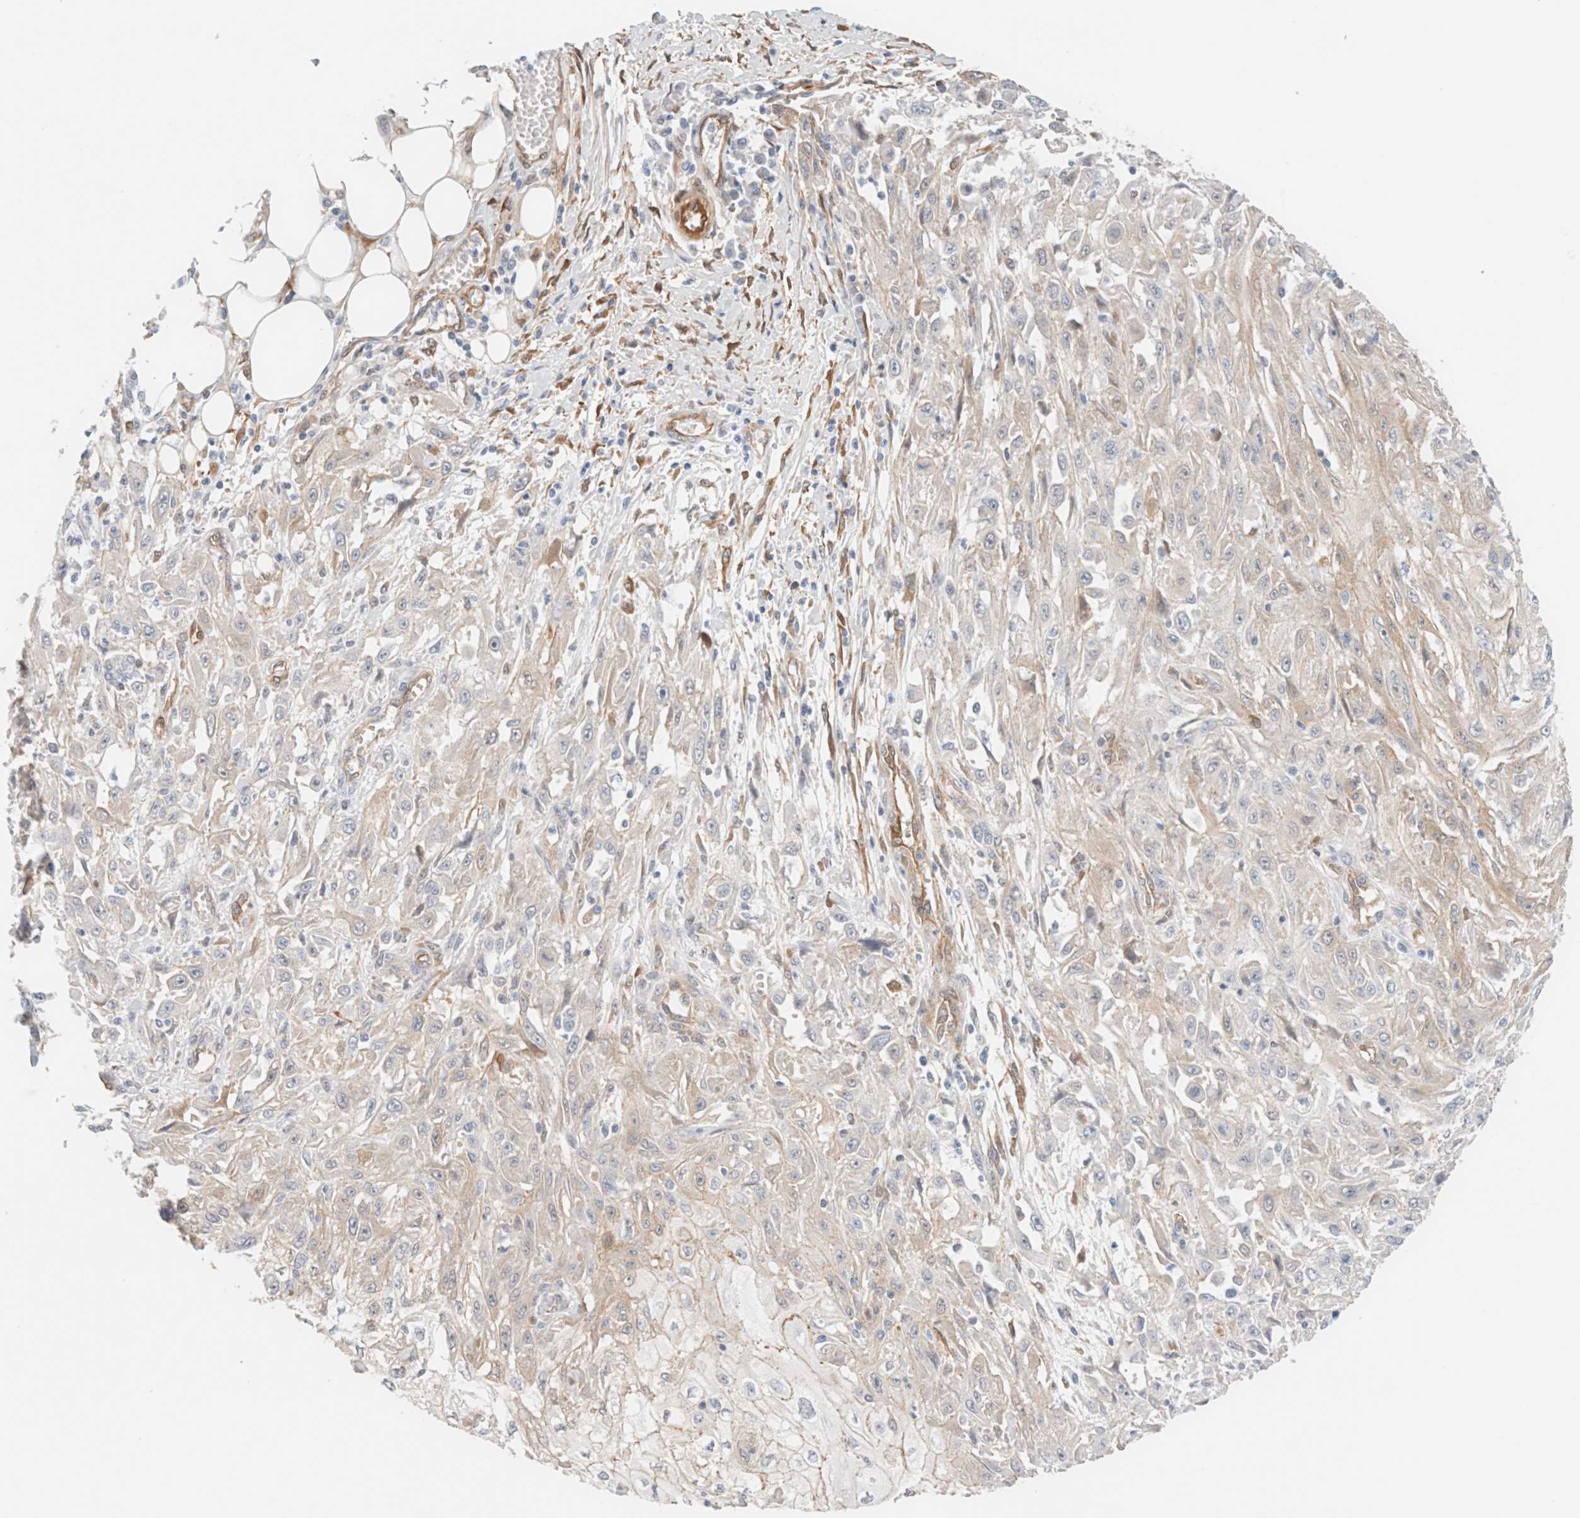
{"staining": {"intensity": "negative", "quantity": "none", "location": "none"}, "tissue": "skin cancer", "cell_type": "Tumor cells", "image_type": "cancer", "snomed": [{"axis": "morphology", "description": "Squamous cell carcinoma, NOS"}, {"axis": "morphology", "description": "Squamous cell carcinoma, metastatic, NOS"}, {"axis": "topography", "description": "Skin"}, {"axis": "topography", "description": "Lymph node"}], "caption": "High power microscopy histopathology image of an immunohistochemistry photomicrograph of skin metastatic squamous cell carcinoma, revealing no significant expression in tumor cells. The staining is performed using DAB brown chromogen with nuclei counter-stained in using hematoxylin.", "gene": "LMCD1", "patient": {"sex": "male", "age": 75}}